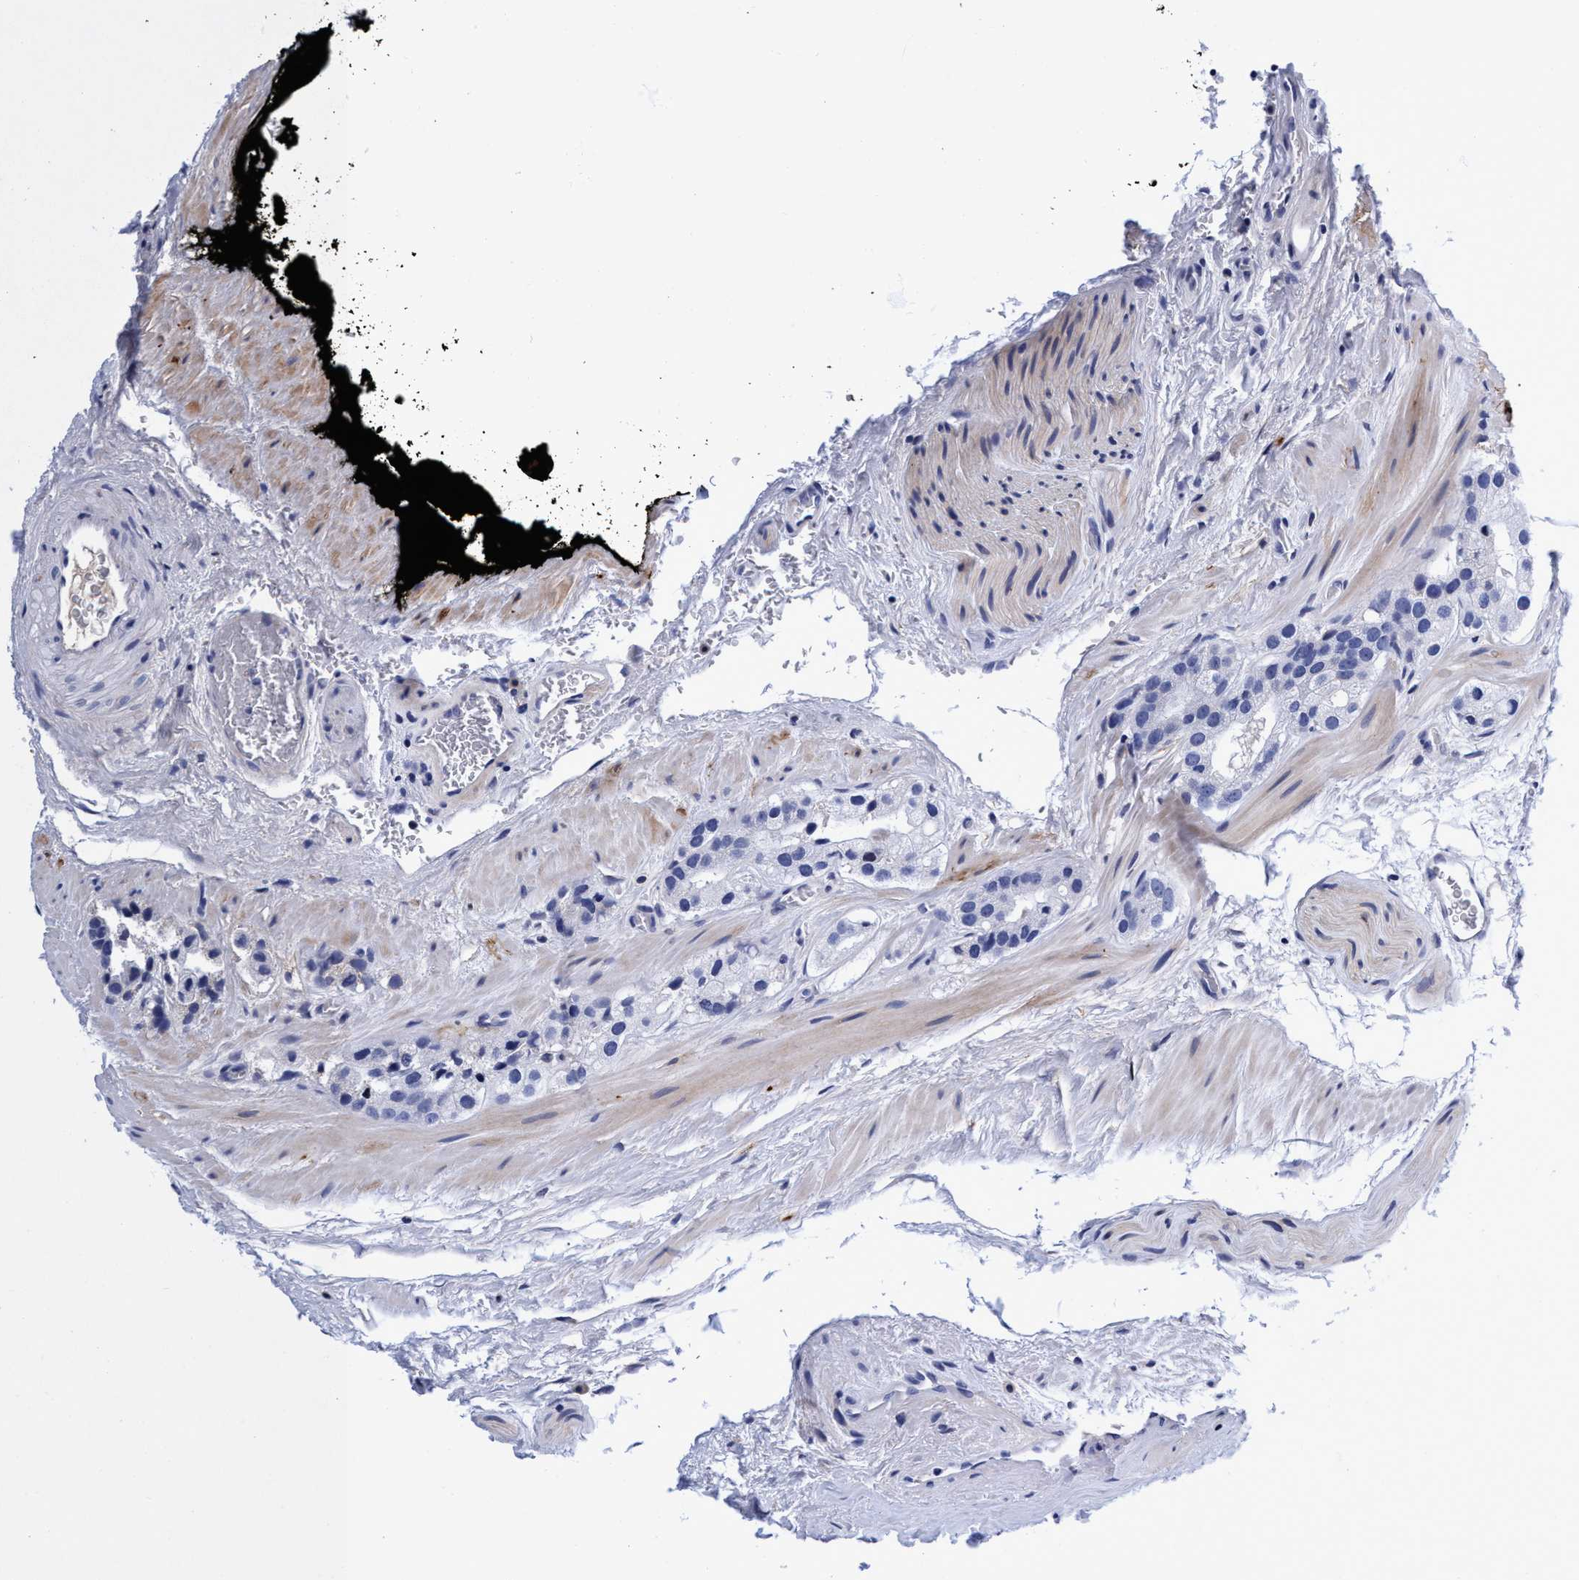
{"staining": {"intensity": "negative", "quantity": "none", "location": "none"}, "tissue": "prostate cancer", "cell_type": "Tumor cells", "image_type": "cancer", "snomed": [{"axis": "morphology", "description": "Adenocarcinoma, High grade"}, {"axis": "topography", "description": "Prostate"}], "caption": "High power microscopy photomicrograph of an IHC image of prostate cancer (adenocarcinoma (high-grade)), revealing no significant staining in tumor cells. The staining was performed using DAB to visualize the protein expression in brown, while the nuclei were stained in blue with hematoxylin (Magnification: 20x).", "gene": "PLPPR1", "patient": {"sex": "male", "age": 63}}